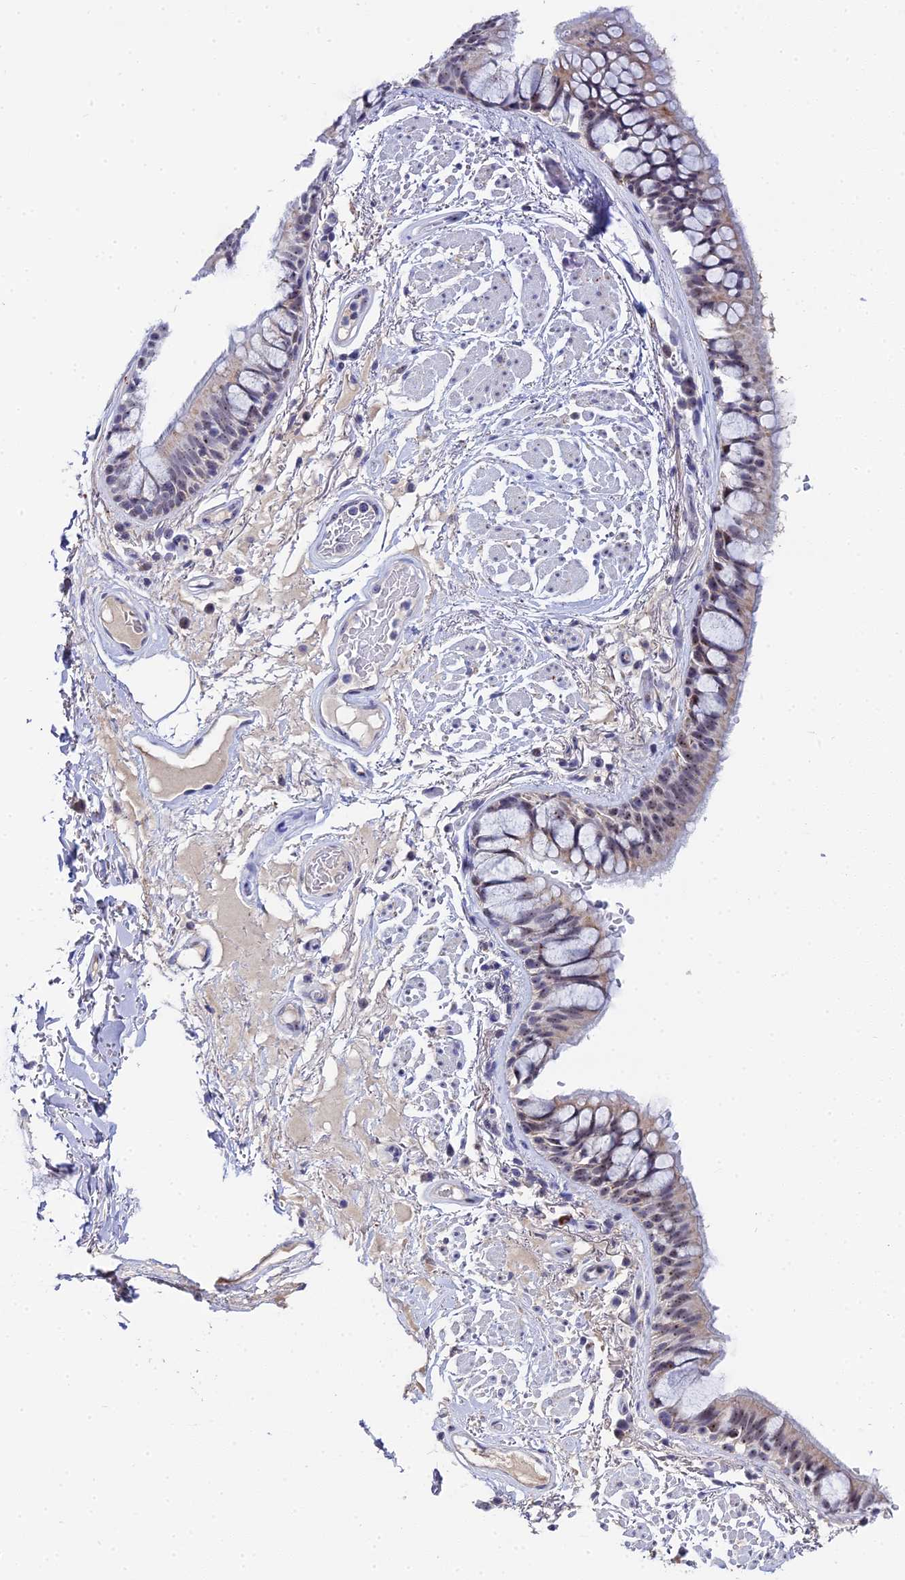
{"staining": {"intensity": "moderate", "quantity": "25%-75%", "location": "nuclear"}, "tissue": "bronchus", "cell_type": "Respiratory epithelial cells", "image_type": "normal", "snomed": [{"axis": "morphology", "description": "Normal tissue, NOS"}, {"axis": "topography", "description": "Bronchus"}], "caption": "The immunohistochemical stain shows moderate nuclear positivity in respiratory epithelial cells of benign bronchus. Using DAB (3,3'-diaminobenzidine) (brown) and hematoxylin (blue) stains, captured at high magnification using brightfield microscopy.", "gene": "PLPP4", "patient": {"sex": "male", "age": 70}}